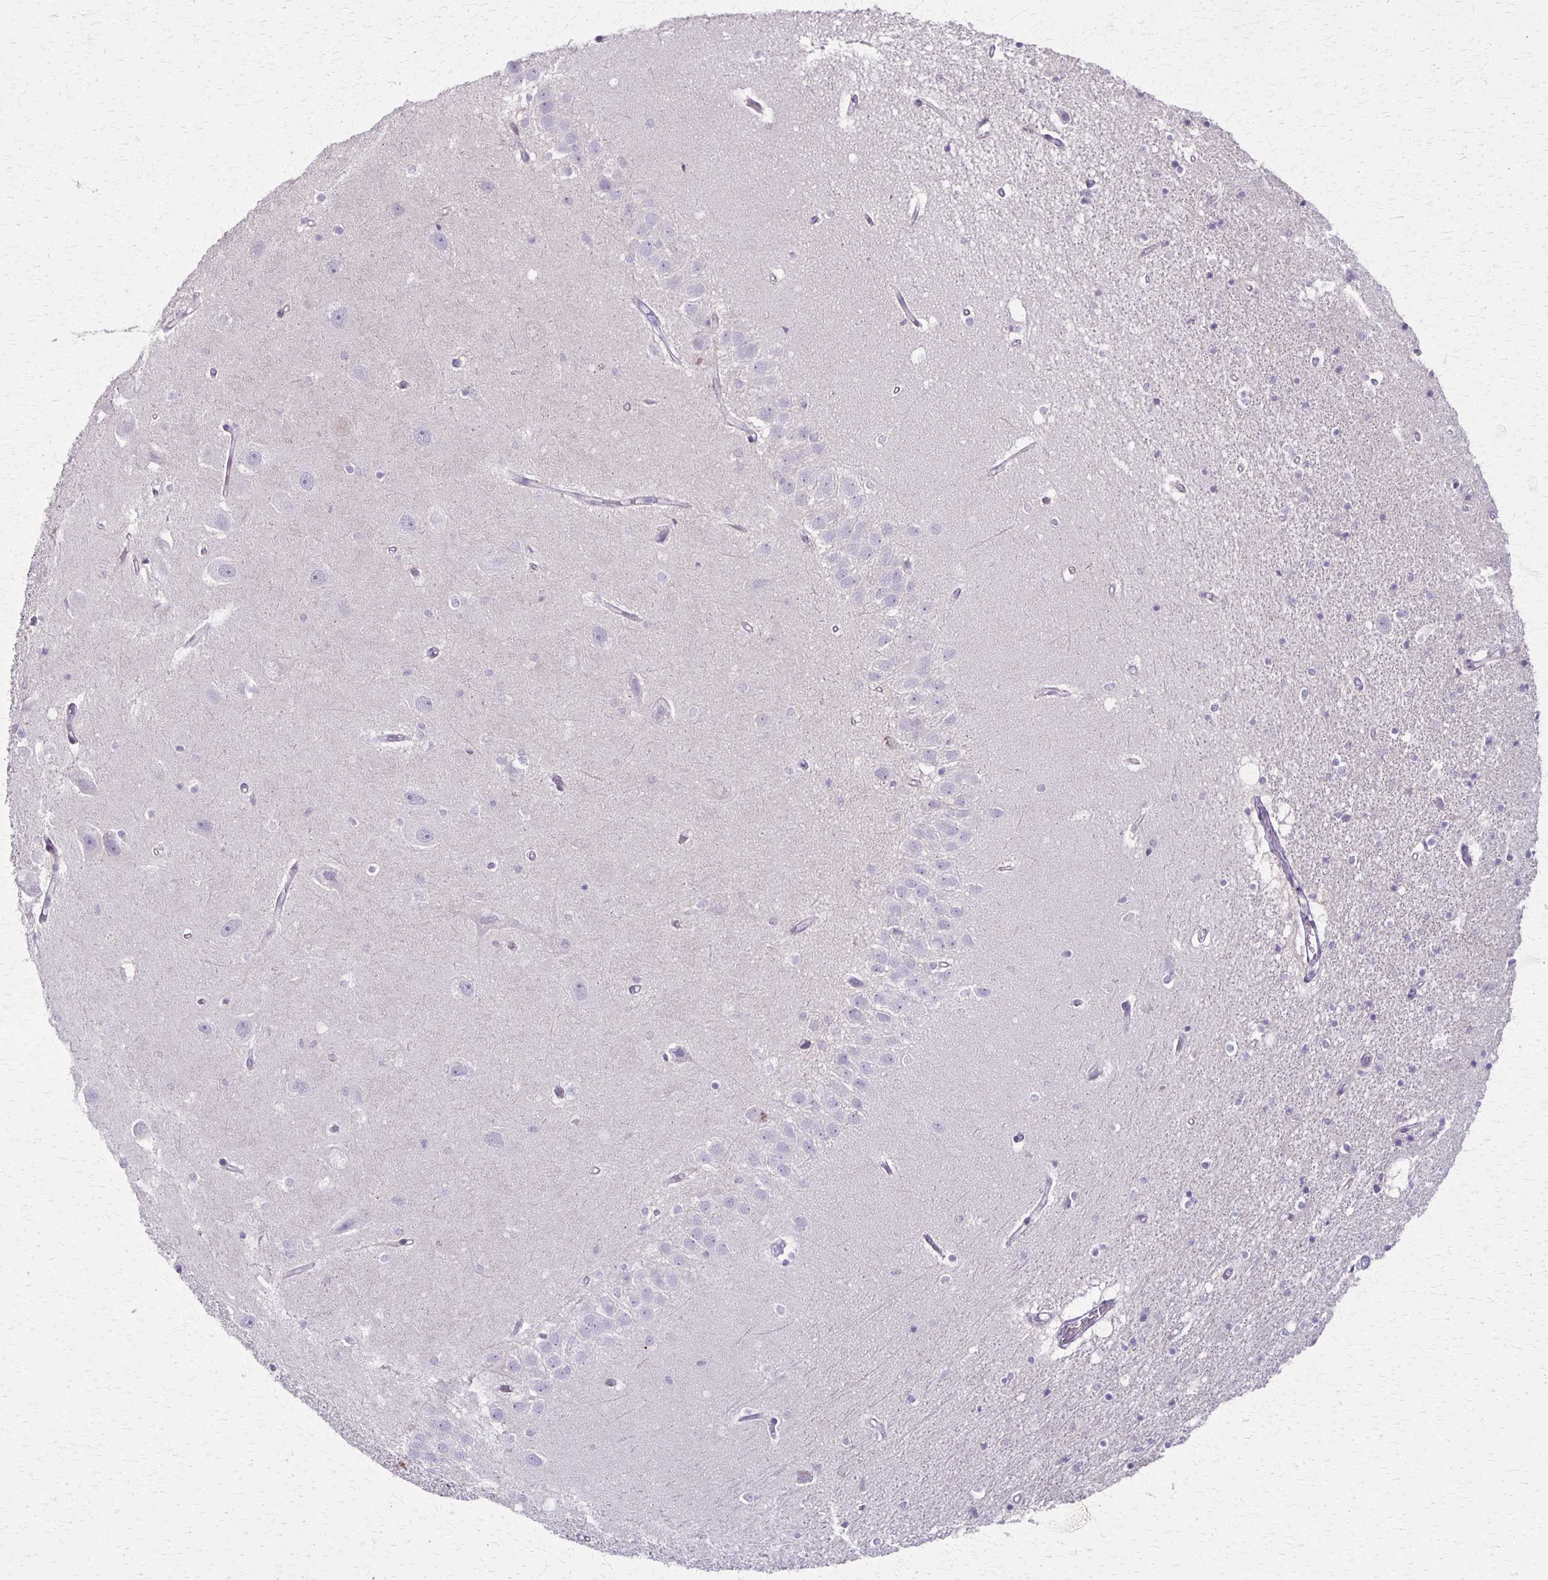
{"staining": {"intensity": "negative", "quantity": "none", "location": "none"}, "tissue": "hippocampus", "cell_type": "Glial cells", "image_type": "normal", "snomed": [{"axis": "morphology", "description": "Normal tissue, NOS"}, {"axis": "topography", "description": "Hippocampus"}], "caption": "Glial cells show no significant positivity in unremarkable hippocampus.", "gene": "SLC35E2B", "patient": {"sex": "male", "age": 63}}